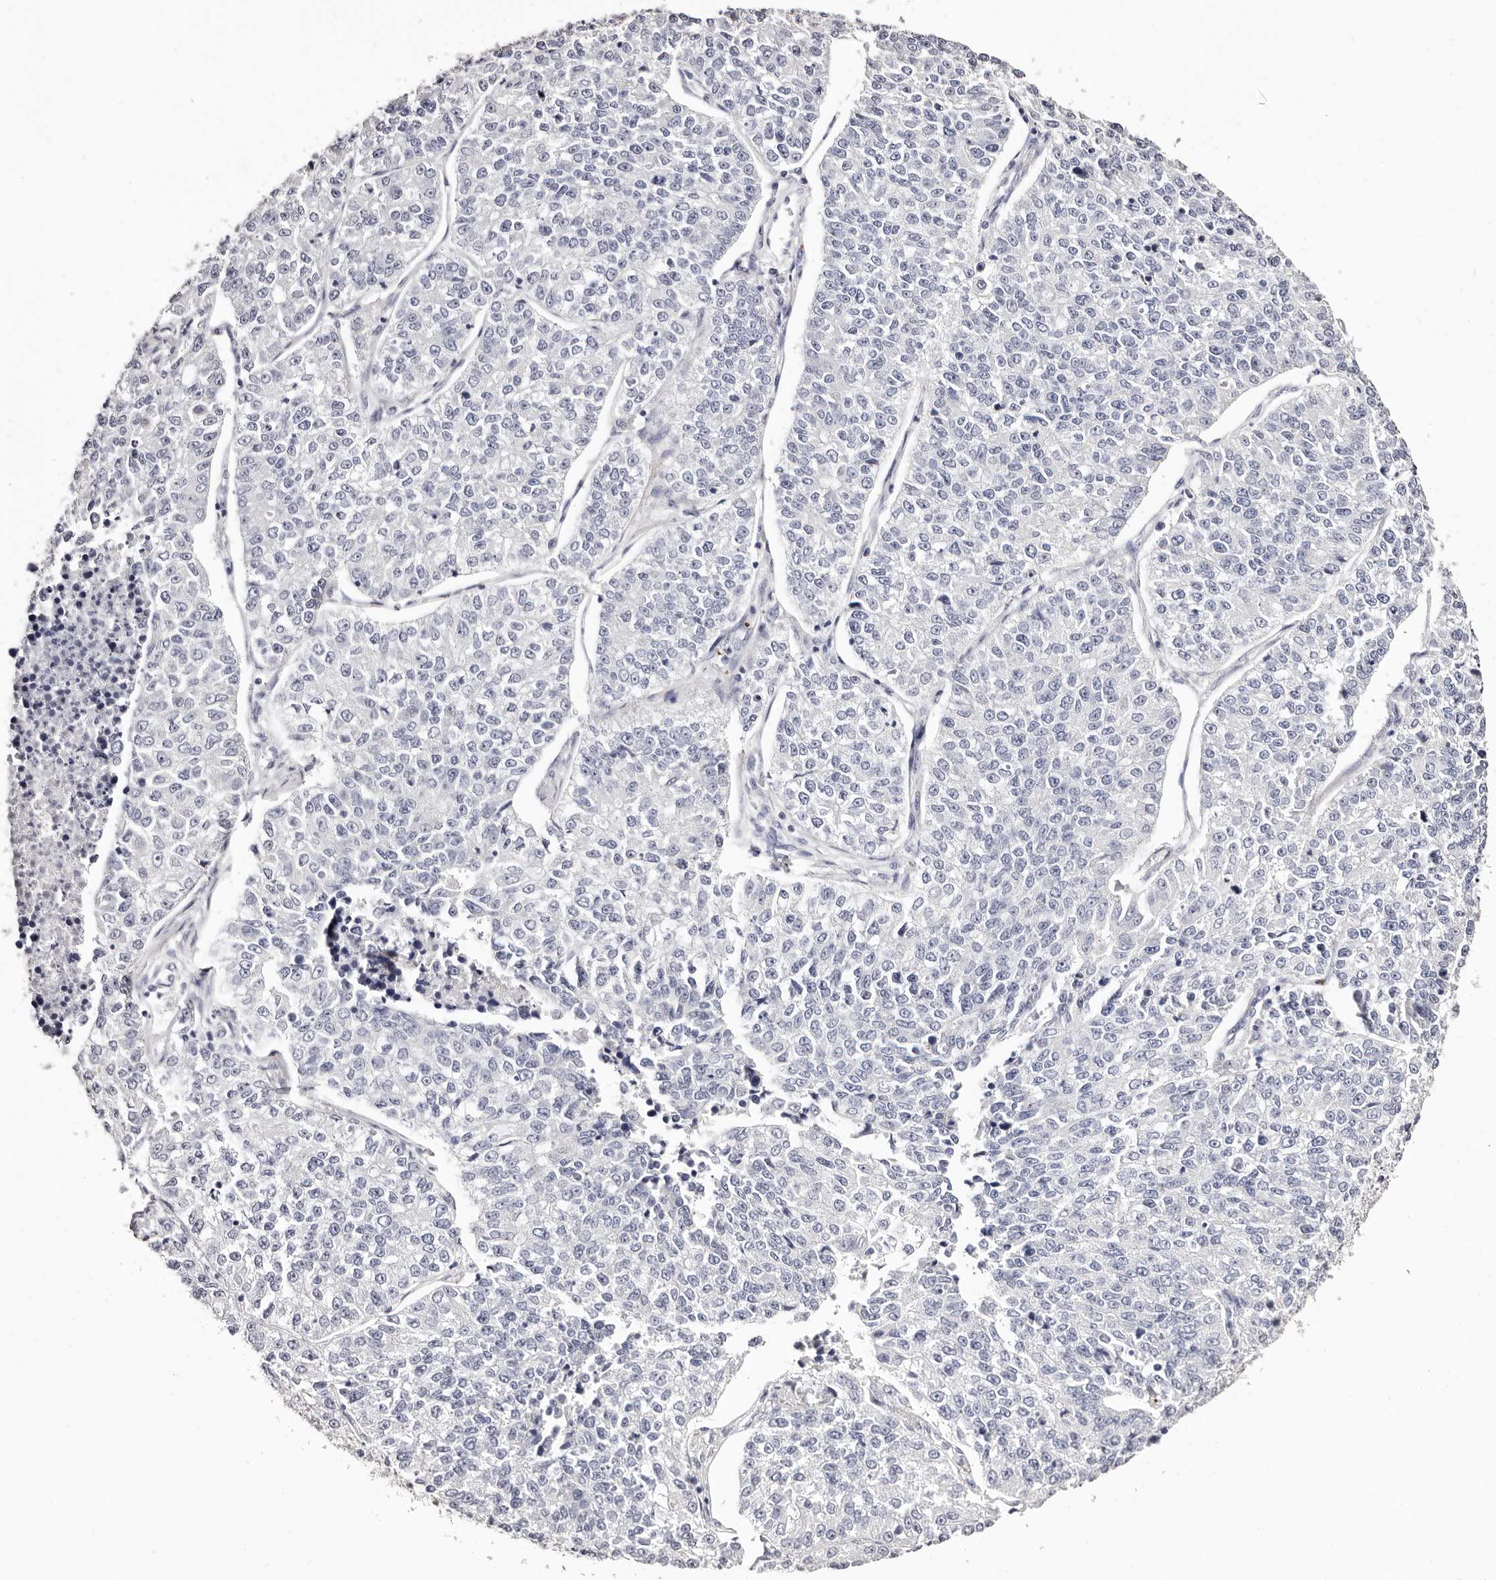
{"staining": {"intensity": "negative", "quantity": "none", "location": "none"}, "tissue": "lung cancer", "cell_type": "Tumor cells", "image_type": "cancer", "snomed": [{"axis": "morphology", "description": "Adenocarcinoma, NOS"}, {"axis": "topography", "description": "Lung"}], "caption": "Lung cancer stained for a protein using immunohistochemistry (IHC) reveals no positivity tumor cells.", "gene": "PF4", "patient": {"sex": "male", "age": 49}}